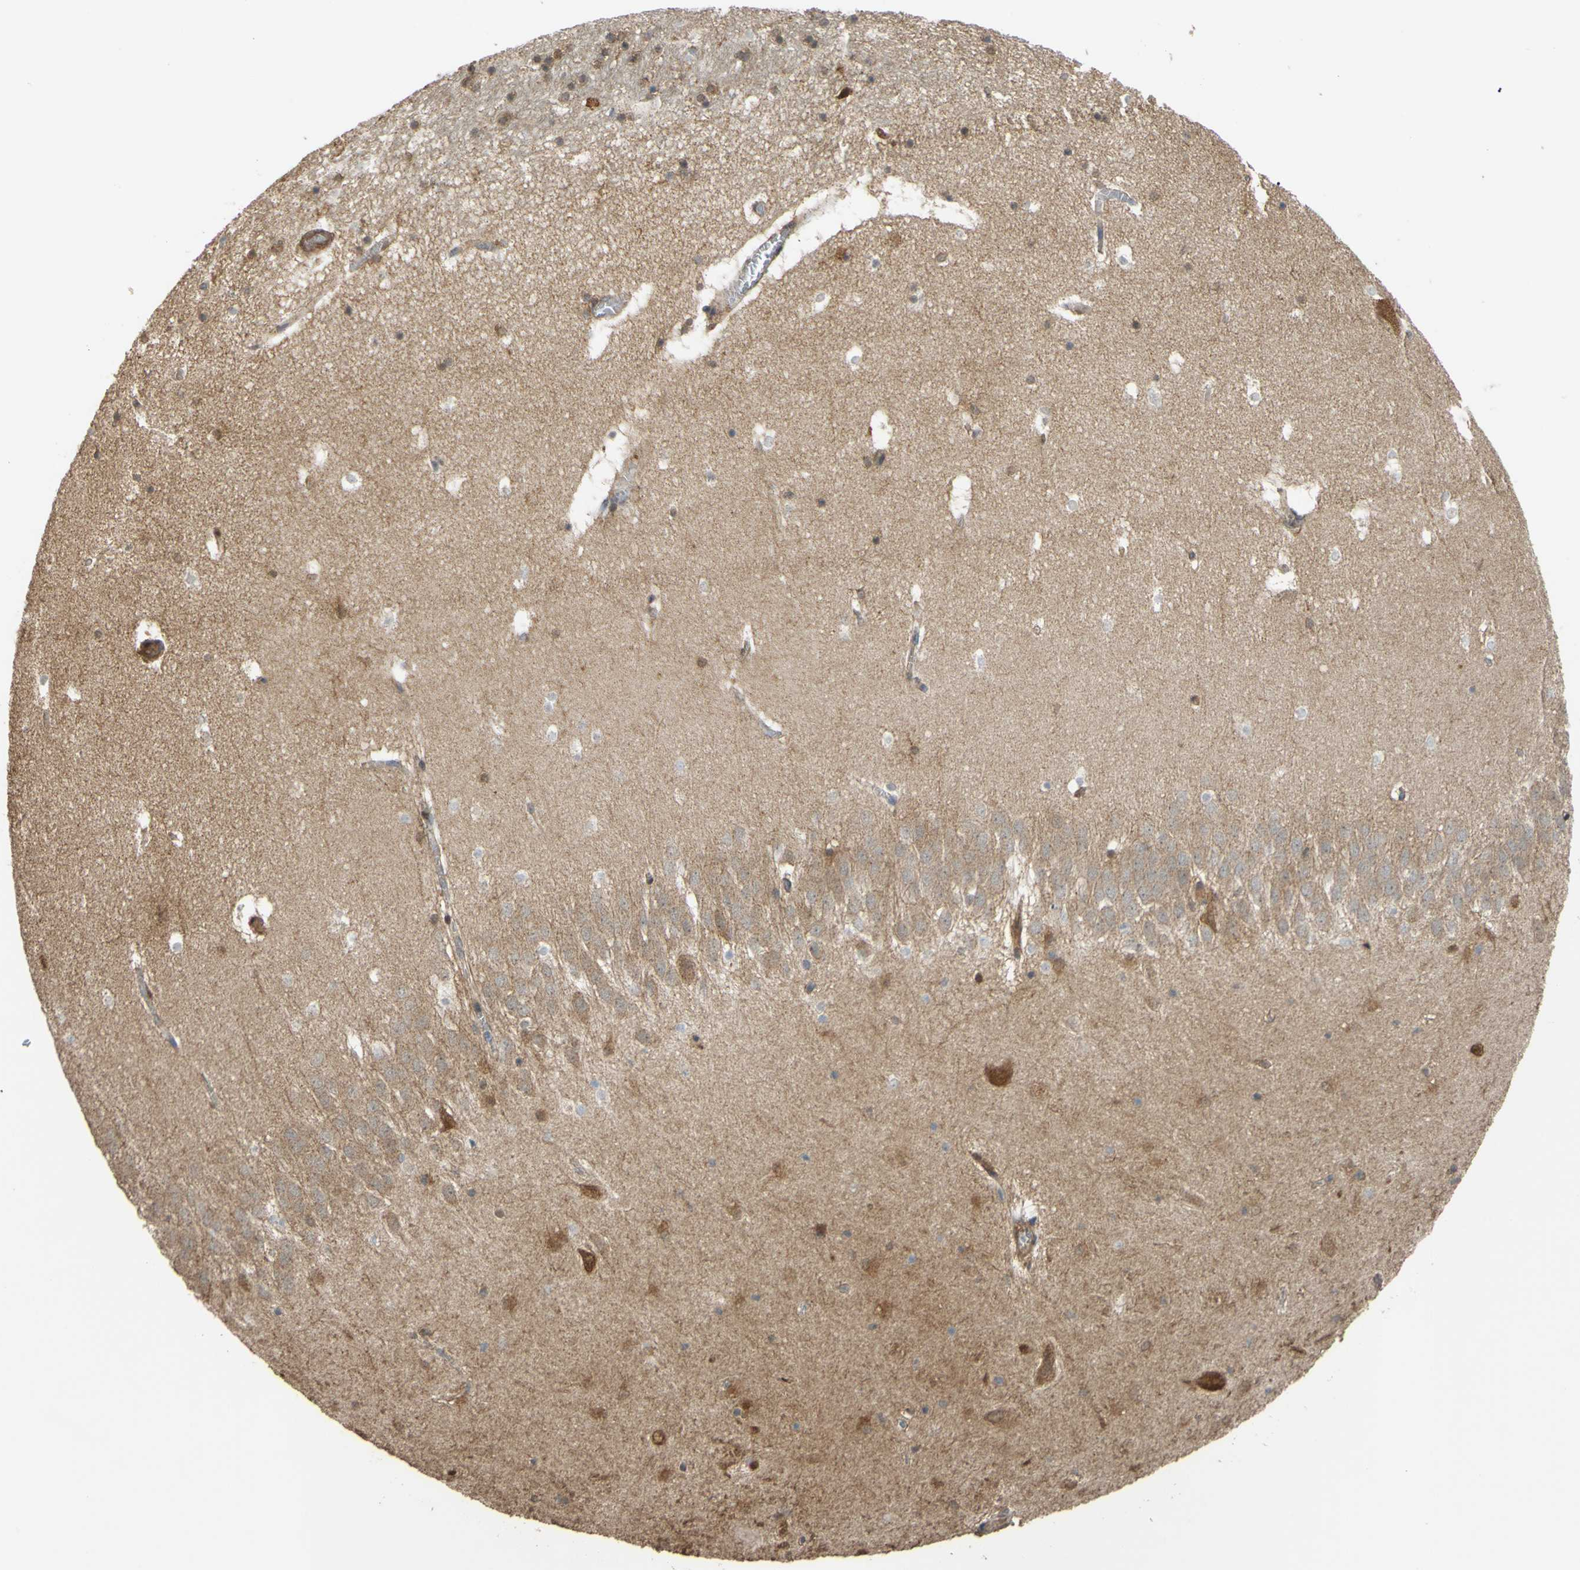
{"staining": {"intensity": "moderate", "quantity": "25%-75%", "location": "cytoplasmic/membranous"}, "tissue": "hippocampus", "cell_type": "Glial cells", "image_type": "normal", "snomed": [{"axis": "morphology", "description": "Normal tissue, NOS"}, {"axis": "topography", "description": "Hippocampus"}], "caption": "Immunohistochemistry photomicrograph of unremarkable hippocampus: human hippocampus stained using IHC displays medium levels of moderate protein expression localized specifically in the cytoplasmic/membranous of glial cells, appearing as a cytoplasmic/membranous brown color.", "gene": "CTTN", "patient": {"sex": "male", "age": 45}}